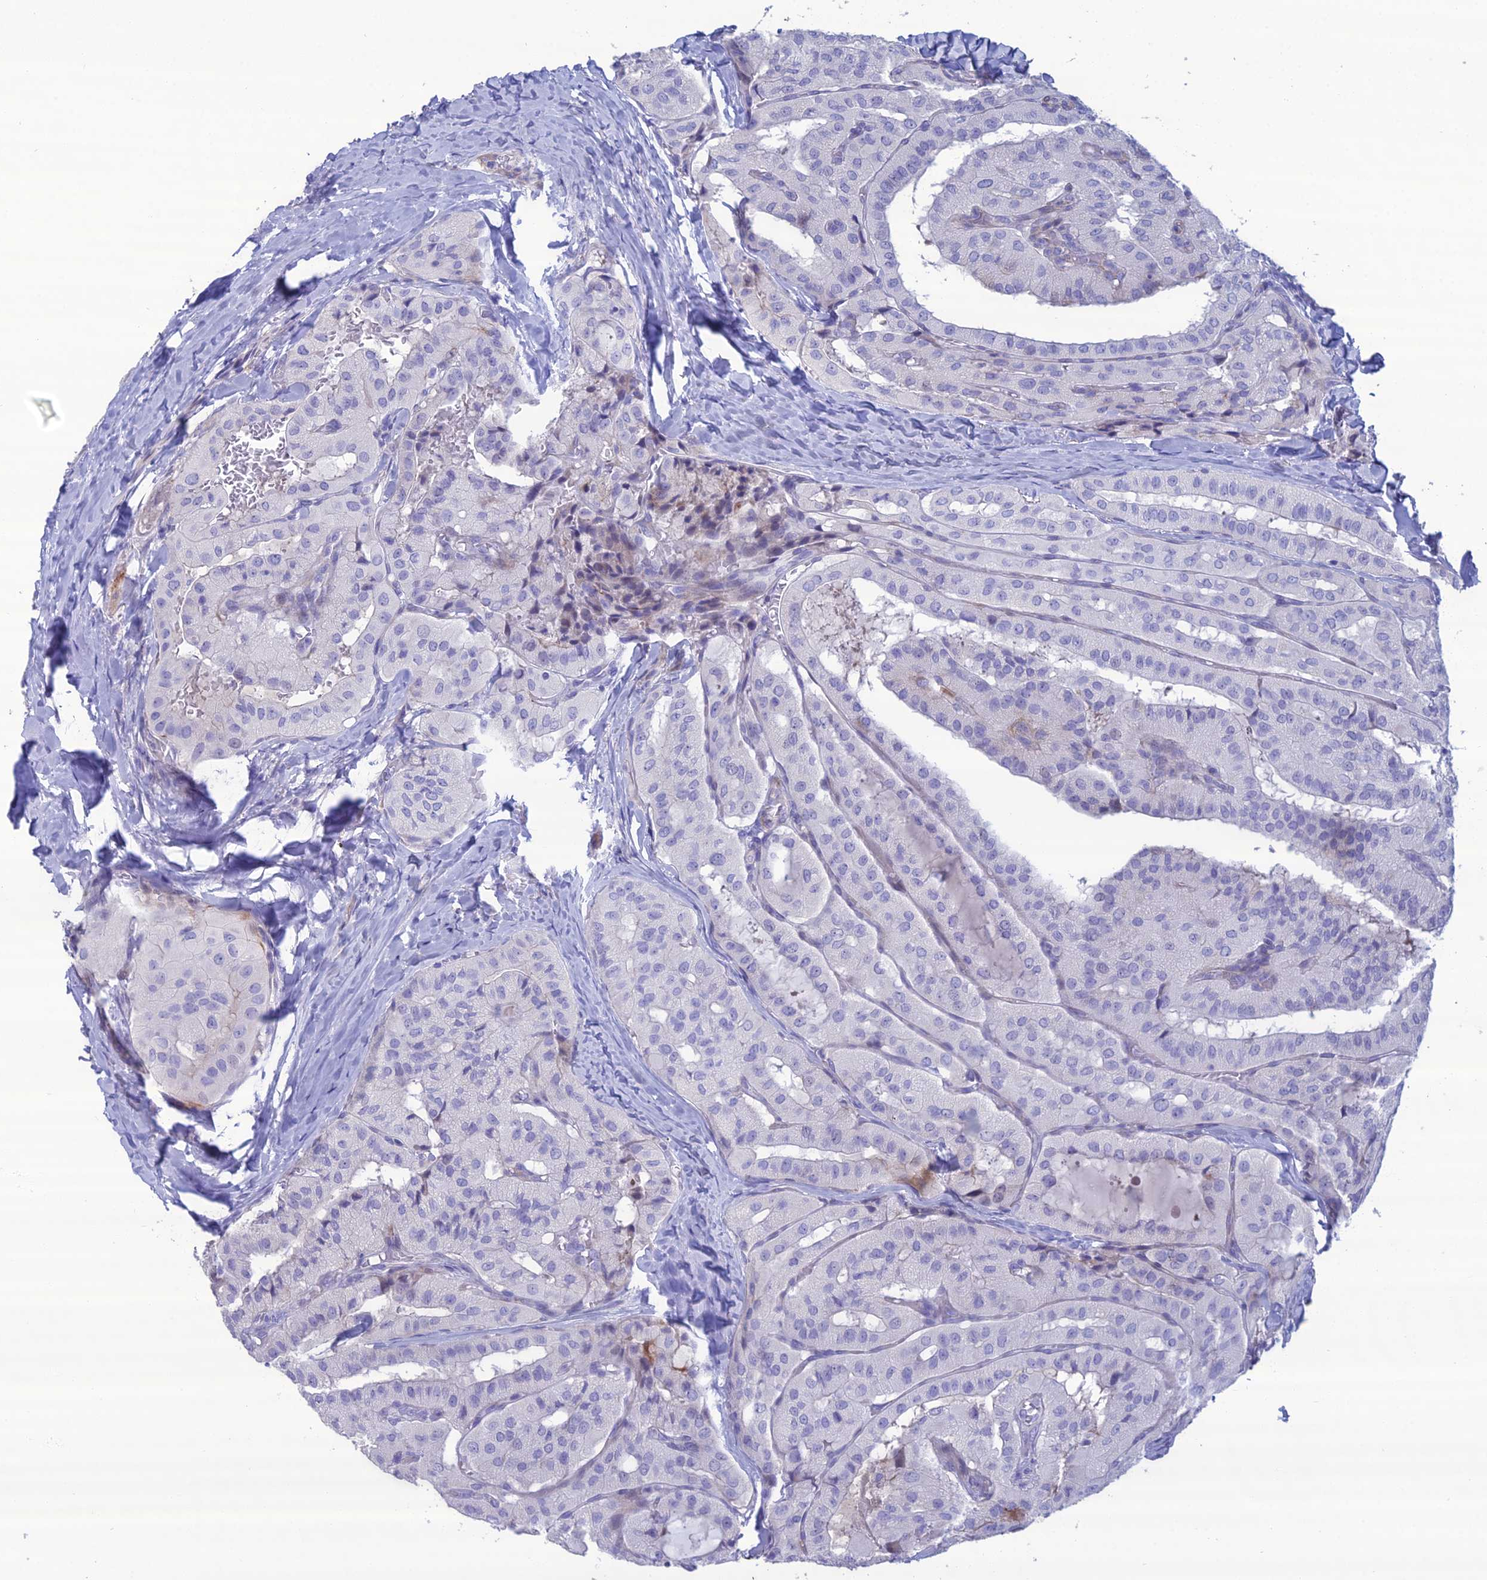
{"staining": {"intensity": "negative", "quantity": "none", "location": "none"}, "tissue": "thyroid cancer", "cell_type": "Tumor cells", "image_type": "cancer", "snomed": [{"axis": "morphology", "description": "Normal tissue, NOS"}, {"axis": "morphology", "description": "Papillary adenocarcinoma, NOS"}, {"axis": "topography", "description": "Thyroid gland"}], "caption": "There is no significant positivity in tumor cells of papillary adenocarcinoma (thyroid).", "gene": "OR56B1", "patient": {"sex": "female", "age": 59}}